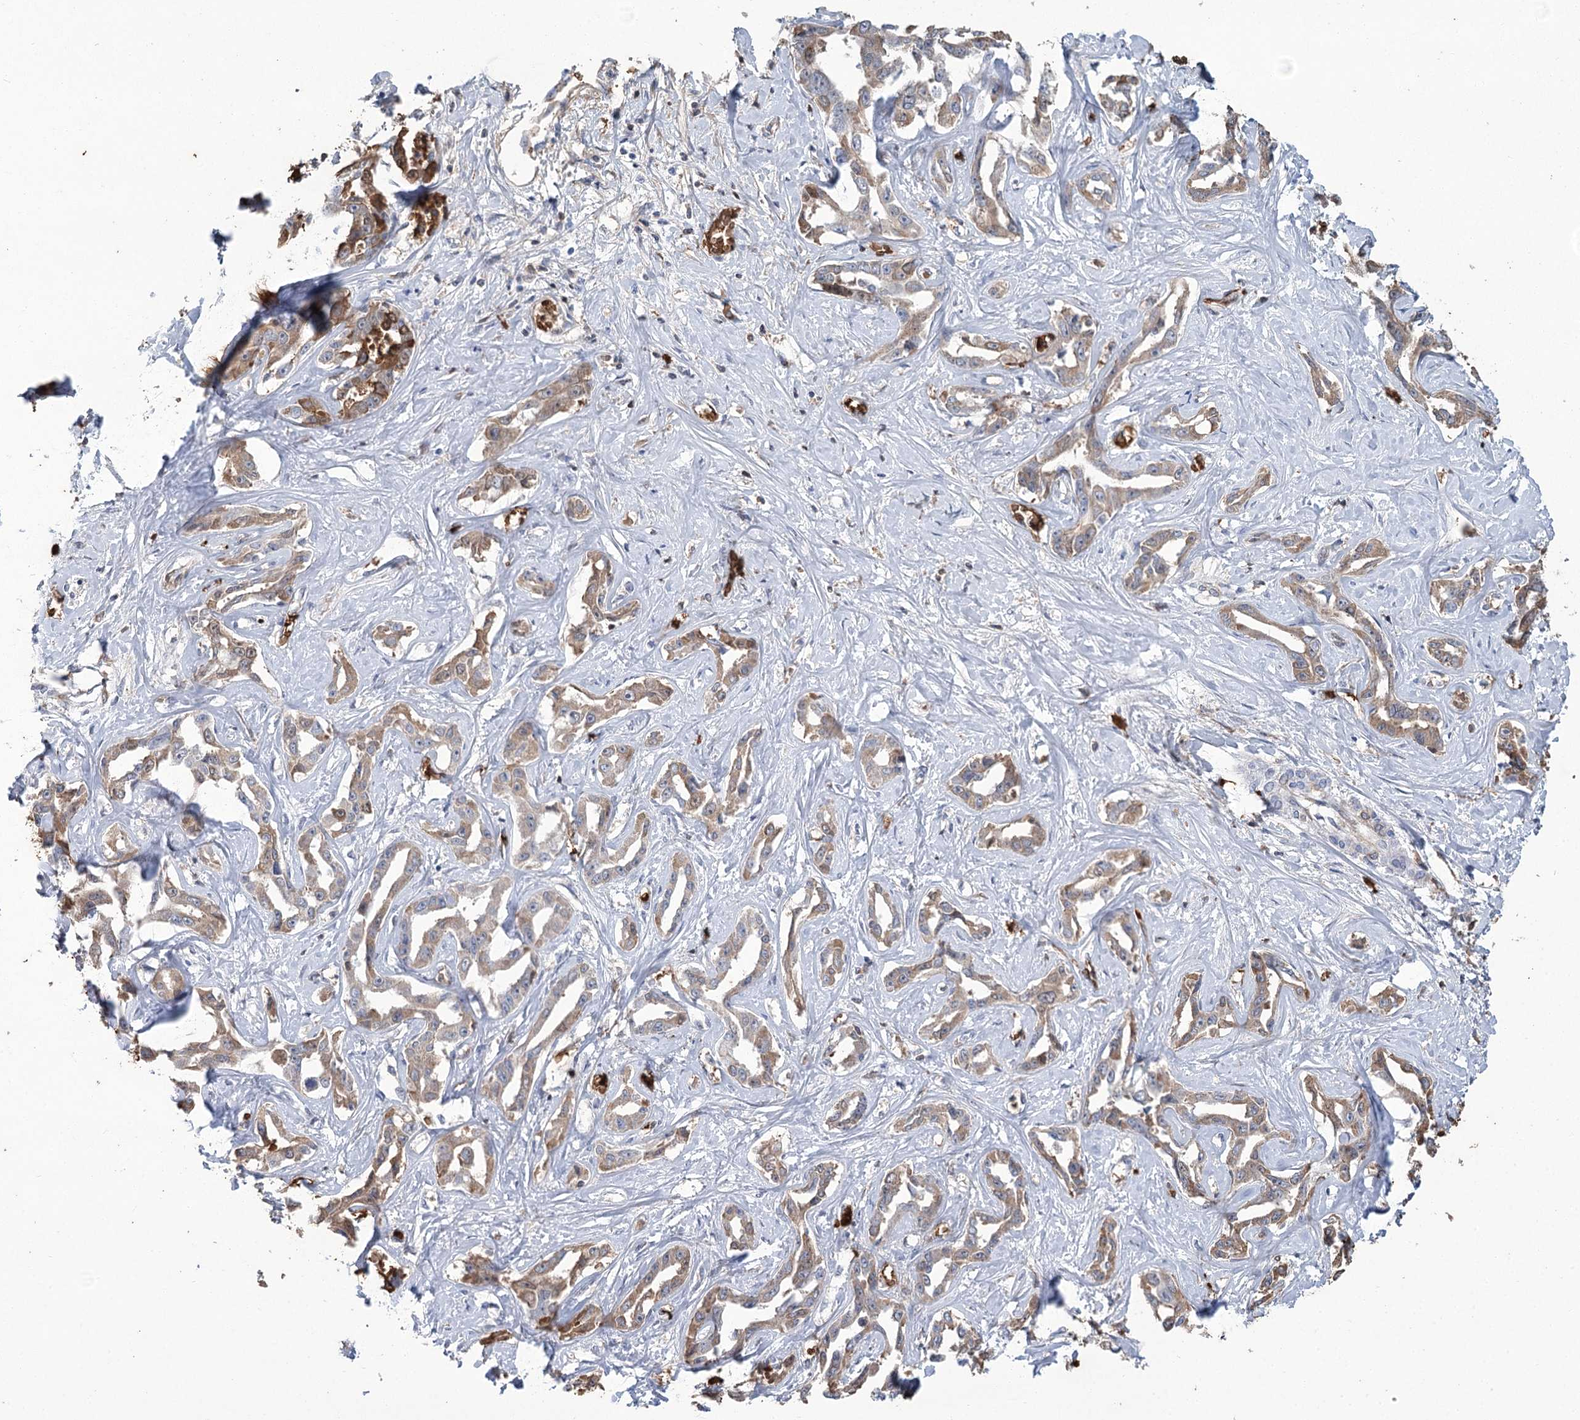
{"staining": {"intensity": "weak", "quantity": ">75%", "location": "cytoplasmic/membranous"}, "tissue": "liver cancer", "cell_type": "Tumor cells", "image_type": "cancer", "snomed": [{"axis": "morphology", "description": "Cholangiocarcinoma"}, {"axis": "topography", "description": "Liver"}], "caption": "An image of human liver cancer (cholangiocarcinoma) stained for a protein exhibits weak cytoplasmic/membranous brown staining in tumor cells.", "gene": "HBA1", "patient": {"sex": "male", "age": 59}}